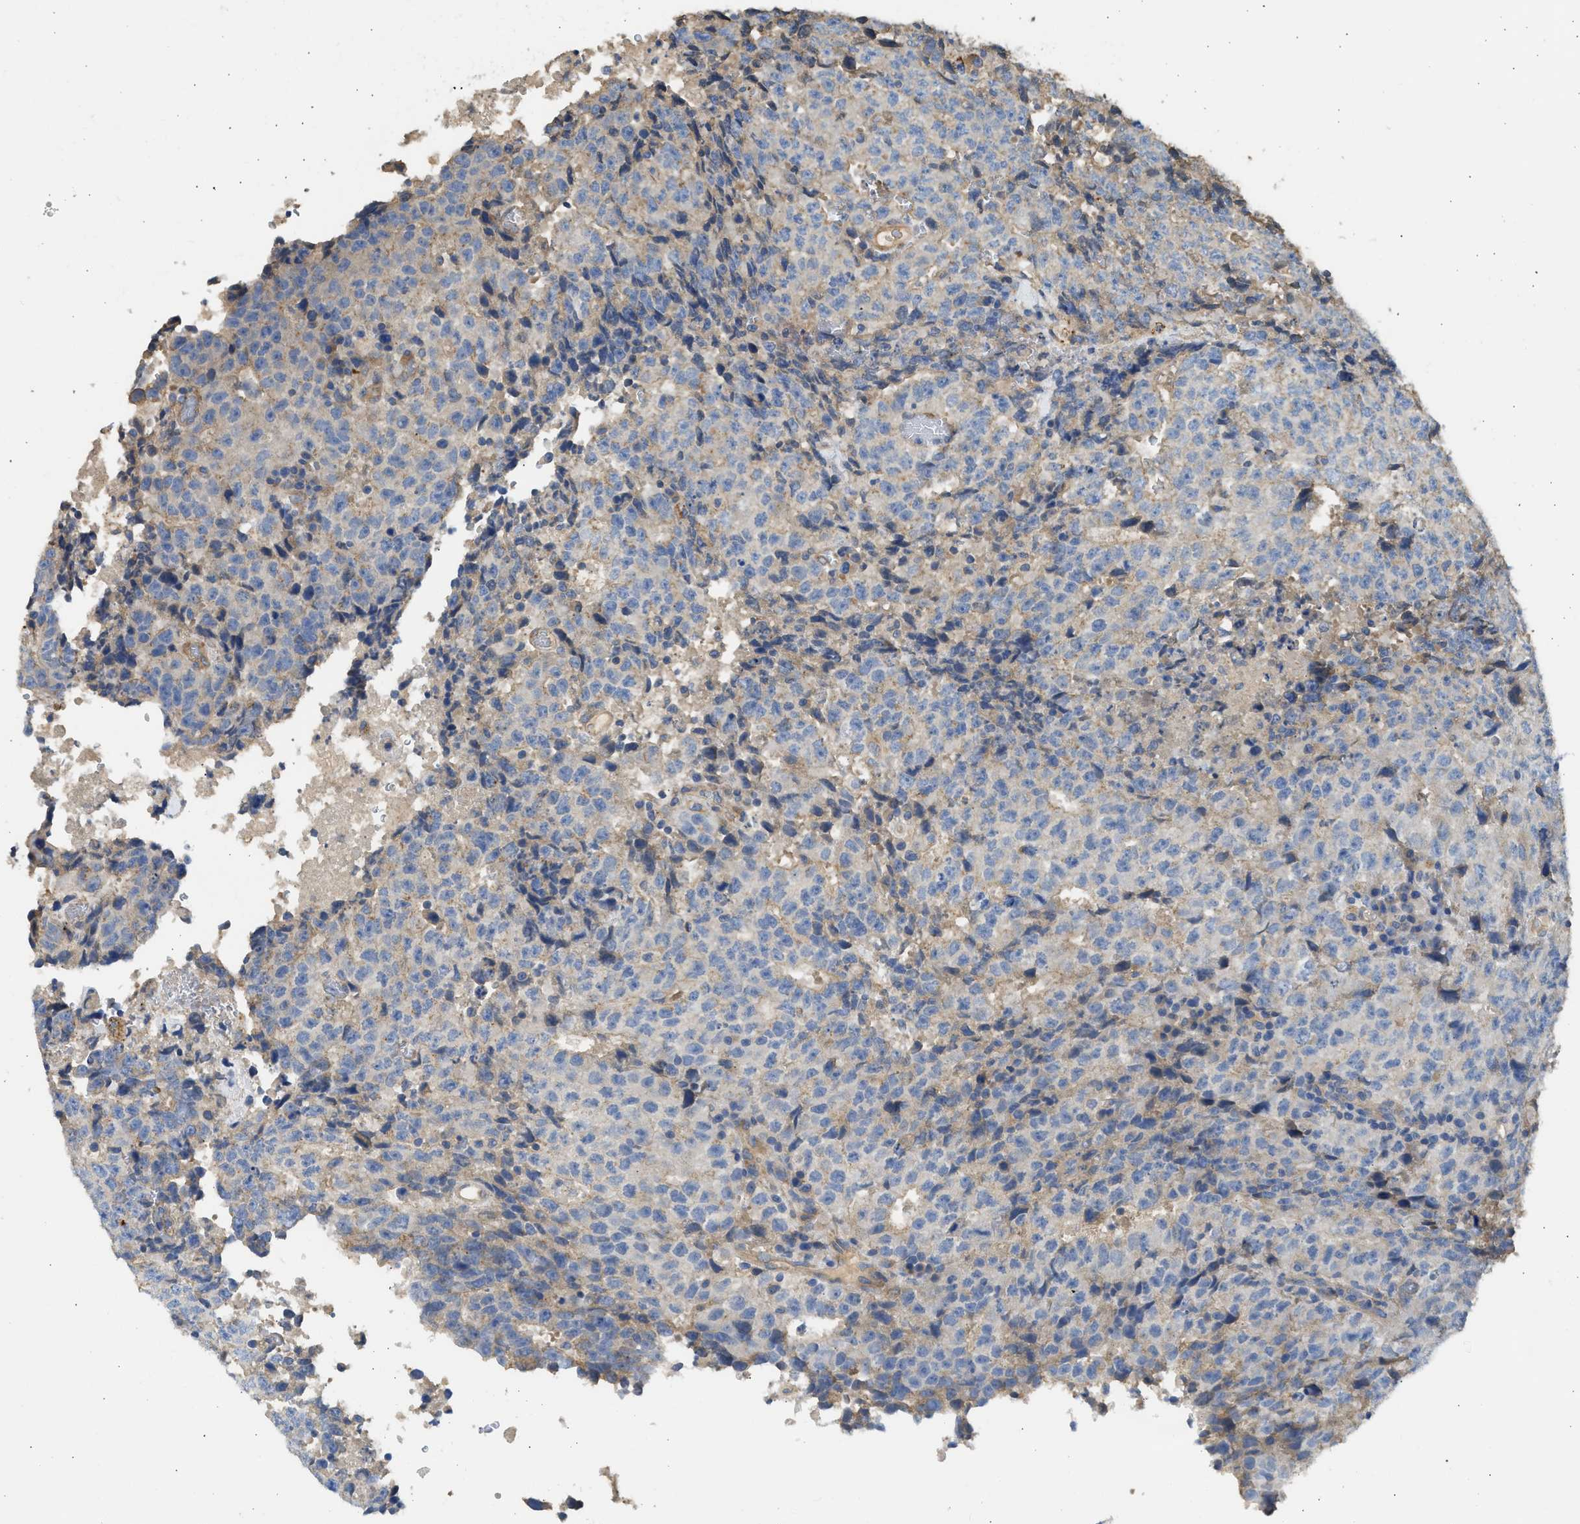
{"staining": {"intensity": "weak", "quantity": "25%-75%", "location": "cytoplasmic/membranous"}, "tissue": "testis cancer", "cell_type": "Tumor cells", "image_type": "cancer", "snomed": [{"axis": "morphology", "description": "Necrosis, NOS"}, {"axis": "morphology", "description": "Carcinoma, Embryonal, NOS"}, {"axis": "topography", "description": "Testis"}], "caption": "Immunohistochemistry staining of embryonal carcinoma (testis), which displays low levels of weak cytoplasmic/membranous positivity in about 25%-75% of tumor cells indicating weak cytoplasmic/membranous protein expression. The staining was performed using DAB (brown) for protein detection and nuclei were counterstained in hematoxylin (blue).", "gene": "CSRNP2", "patient": {"sex": "male", "age": 19}}